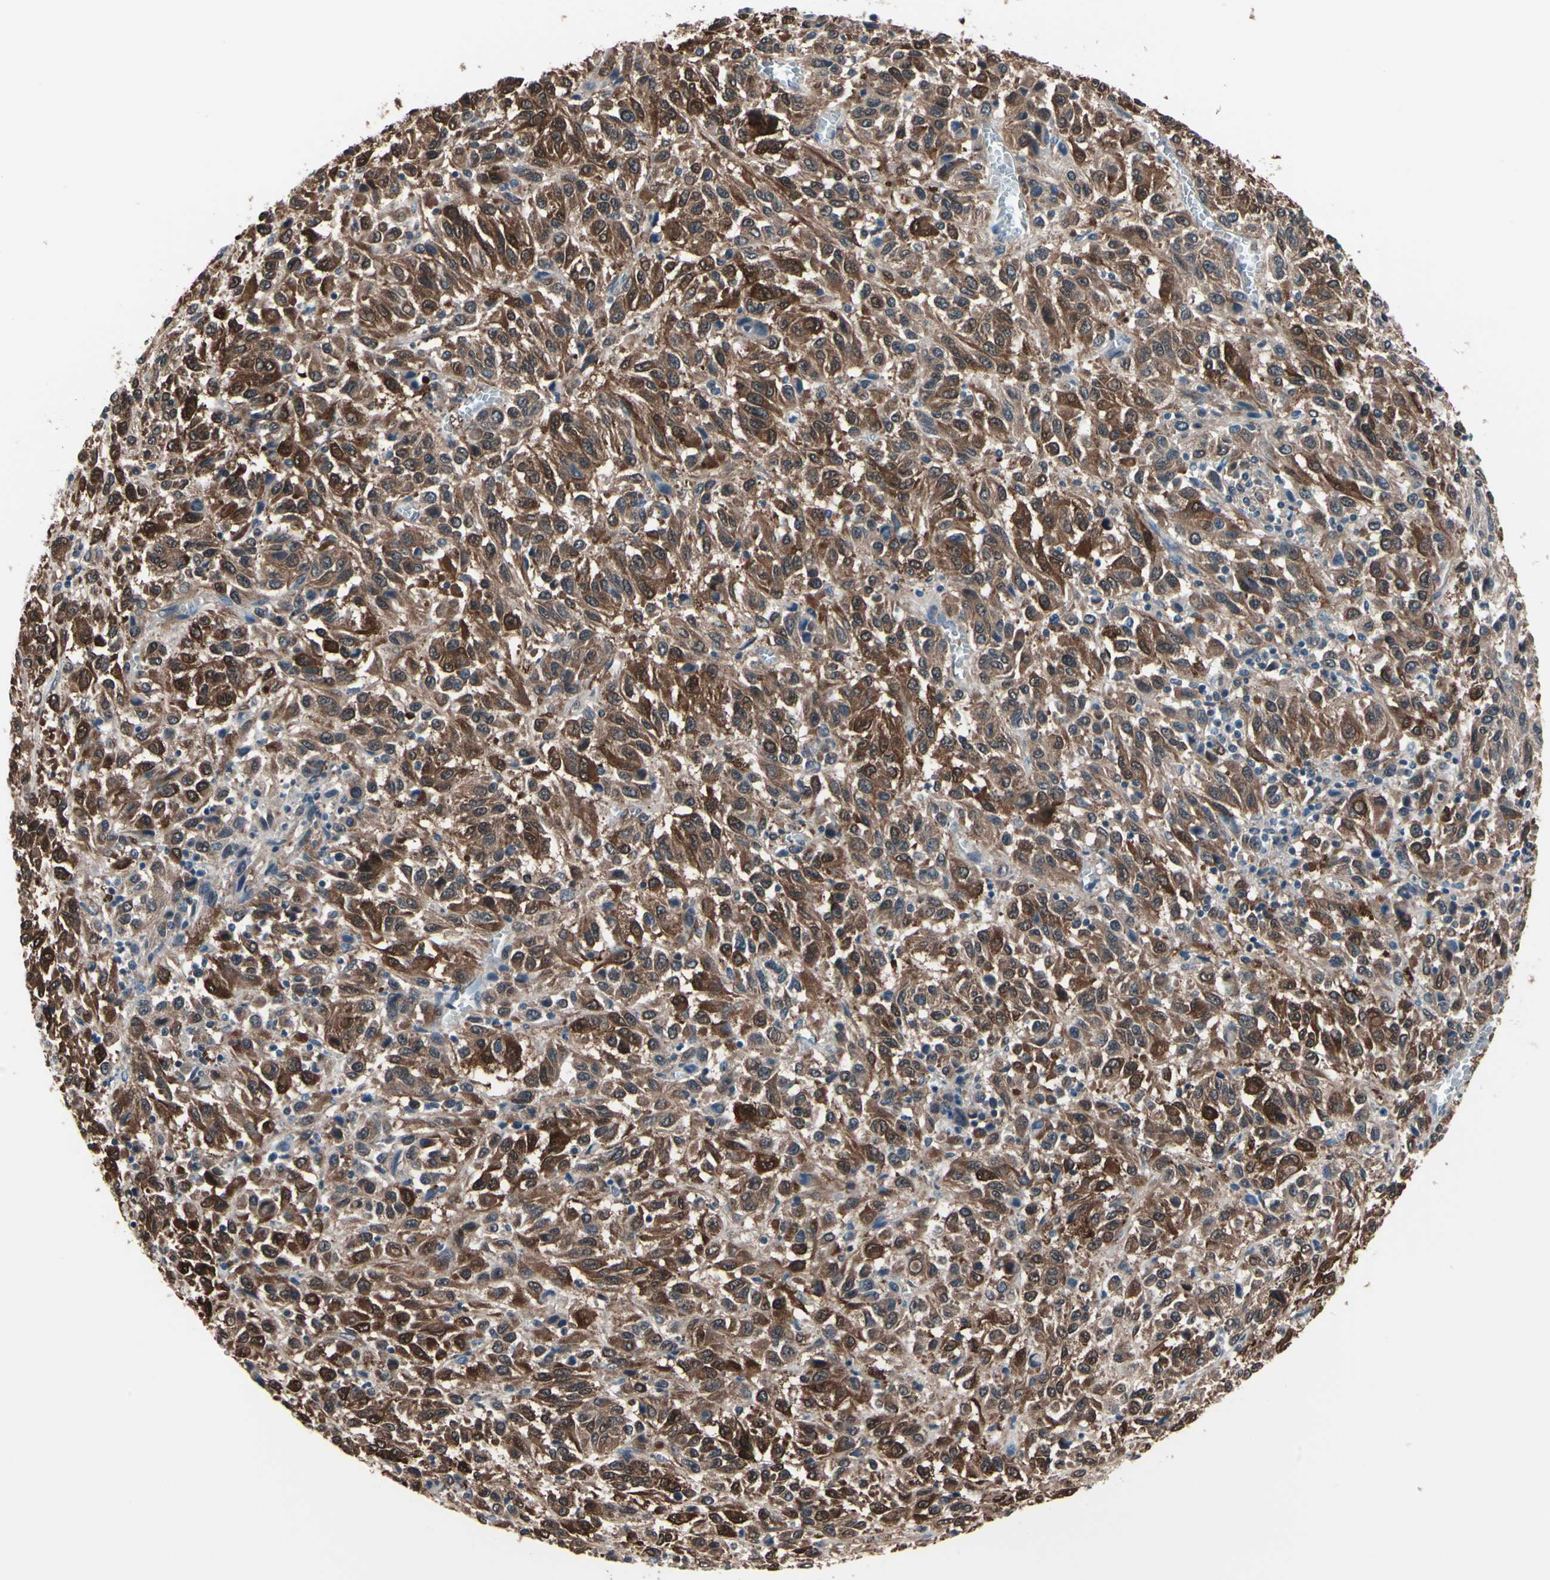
{"staining": {"intensity": "moderate", "quantity": ">75%", "location": "cytoplasmic/membranous,nuclear"}, "tissue": "melanoma", "cell_type": "Tumor cells", "image_type": "cancer", "snomed": [{"axis": "morphology", "description": "Malignant melanoma, Metastatic site"}, {"axis": "topography", "description": "Lung"}], "caption": "Tumor cells display medium levels of moderate cytoplasmic/membranous and nuclear expression in approximately >75% of cells in melanoma.", "gene": "PRDX6", "patient": {"sex": "male", "age": 64}}